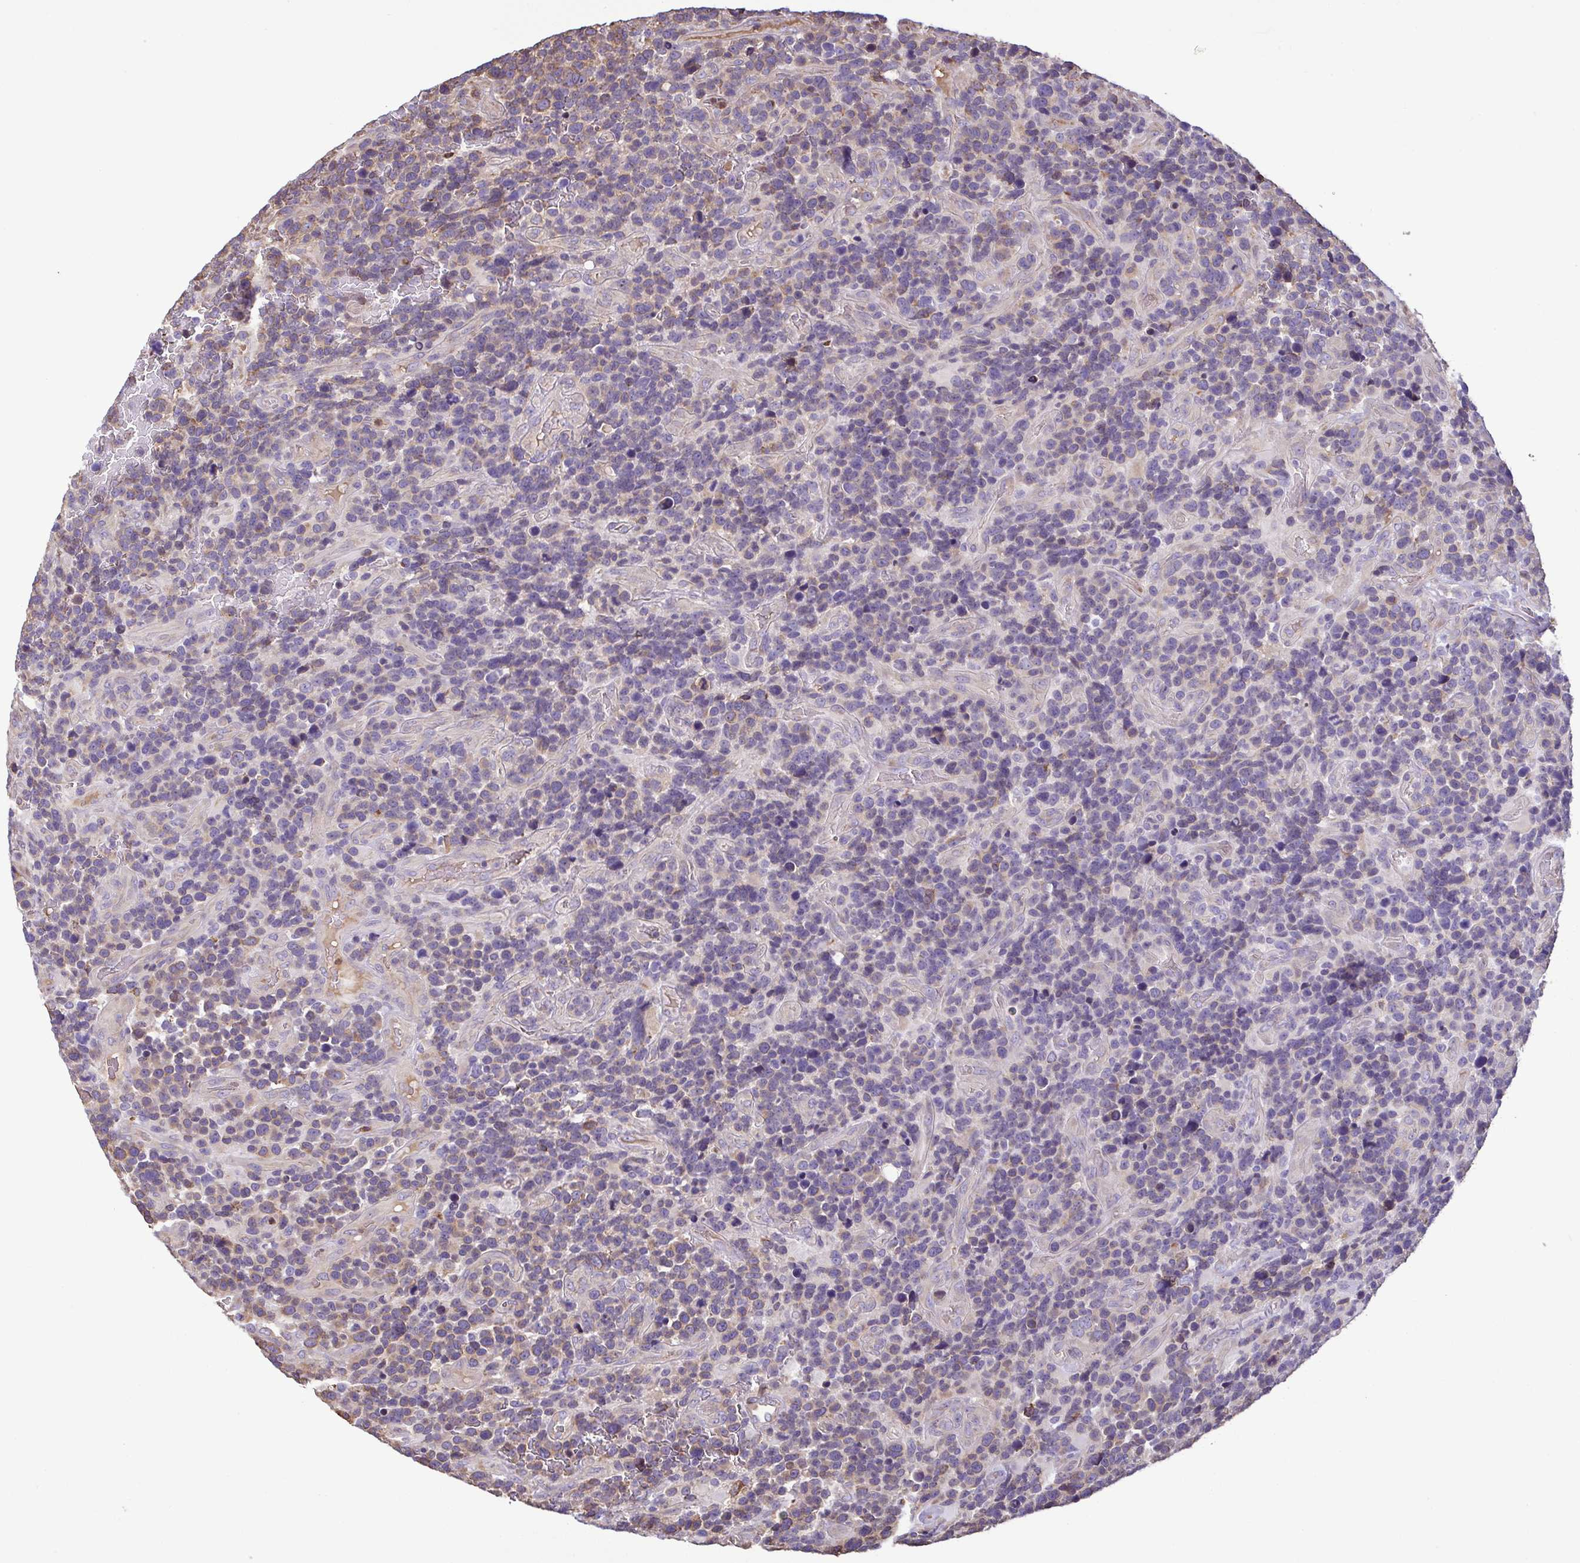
{"staining": {"intensity": "negative", "quantity": "none", "location": "none"}, "tissue": "glioma", "cell_type": "Tumor cells", "image_type": "cancer", "snomed": [{"axis": "morphology", "description": "Glioma, malignant, High grade"}, {"axis": "topography", "description": "Brain"}], "caption": "This histopathology image is of high-grade glioma (malignant) stained with IHC to label a protein in brown with the nuclei are counter-stained blue. There is no positivity in tumor cells.", "gene": "MYL10", "patient": {"sex": "male", "age": 33}}